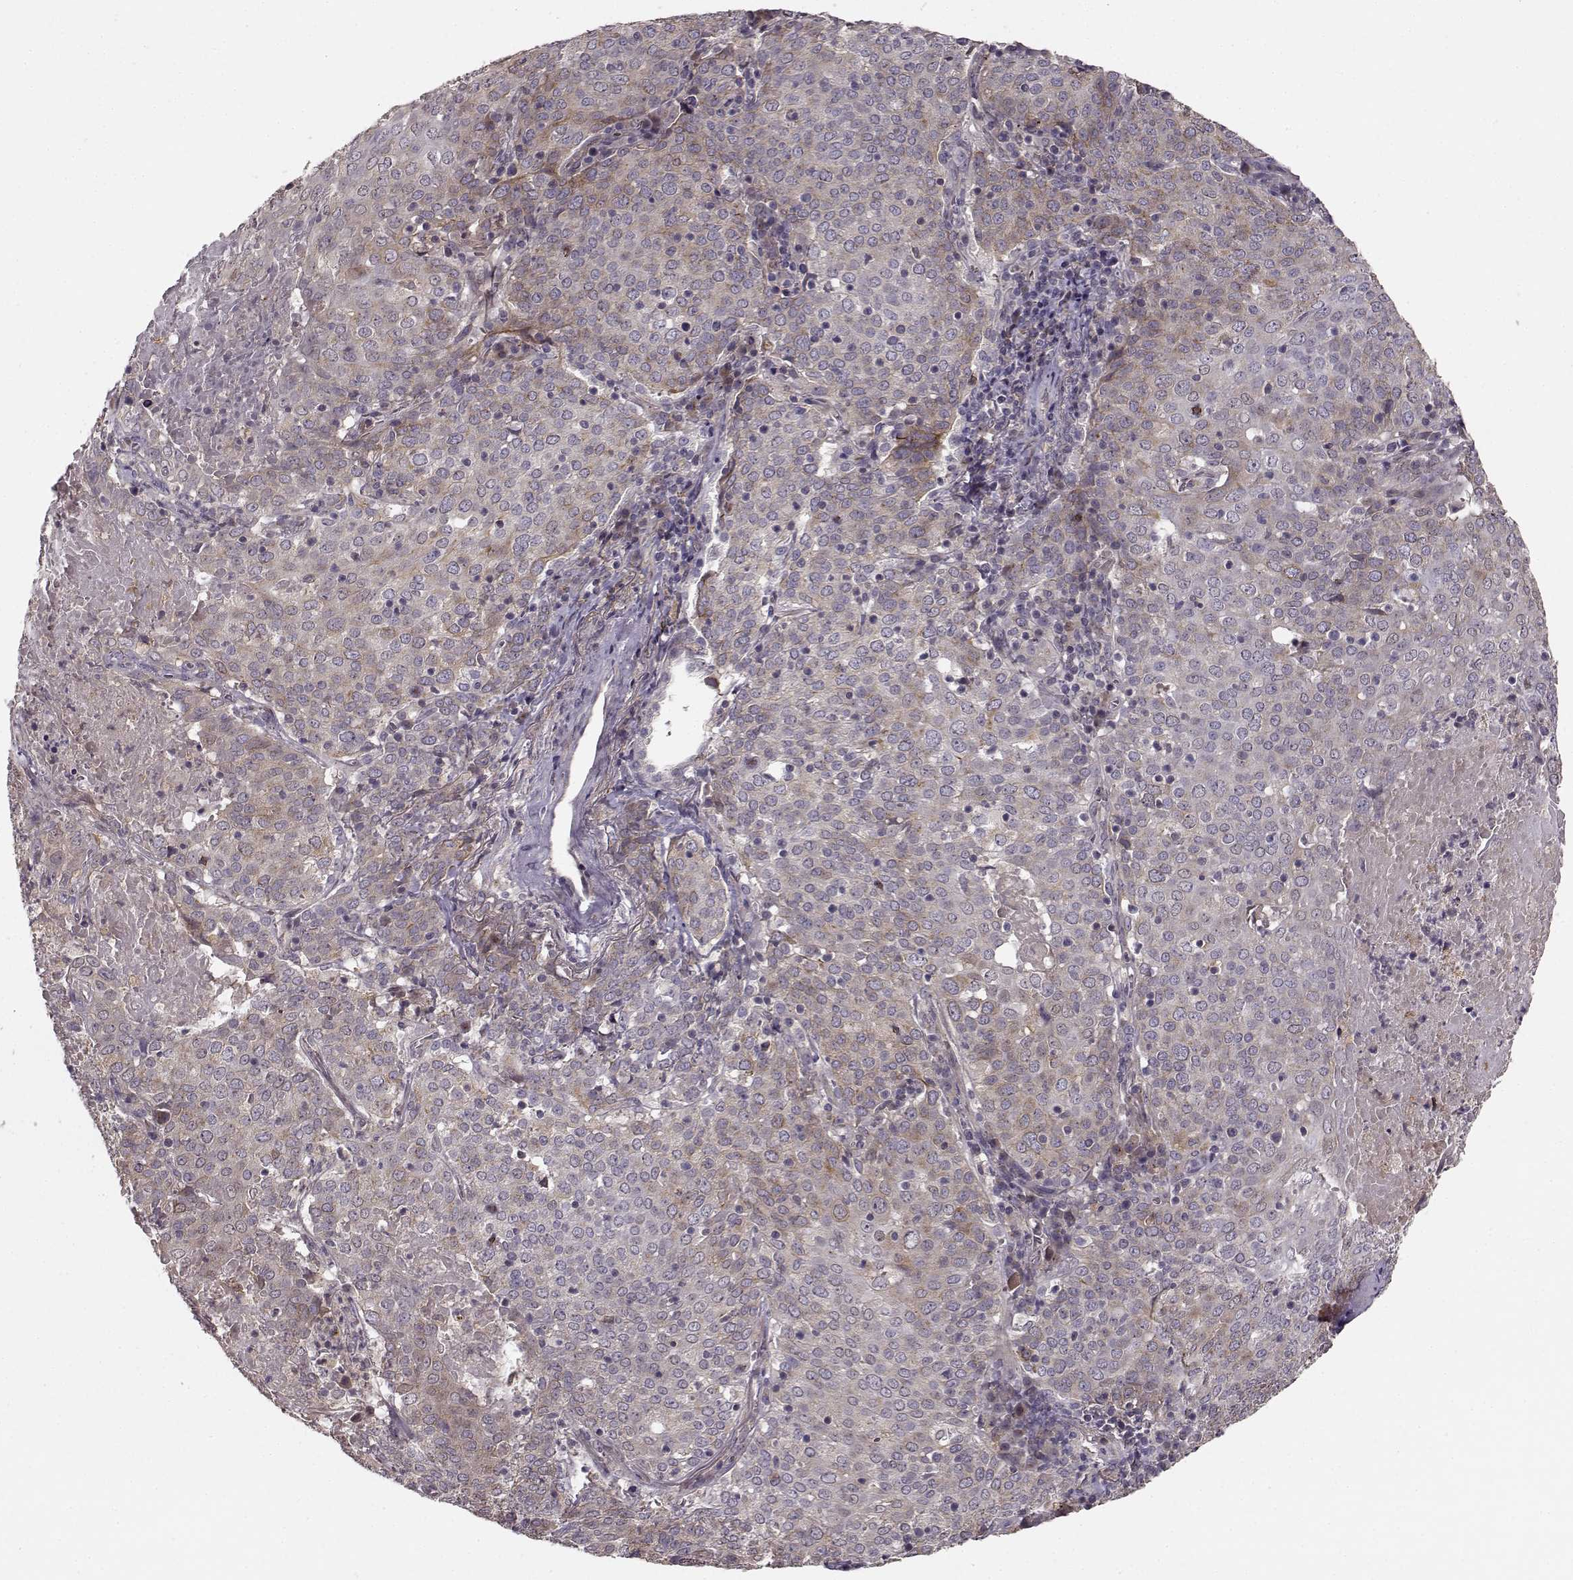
{"staining": {"intensity": "weak", "quantity": "<25%", "location": "cytoplasmic/membranous"}, "tissue": "lung cancer", "cell_type": "Tumor cells", "image_type": "cancer", "snomed": [{"axis": "morphology", "description": "Squamous cell carcinoma, NOS"}, {"axis": "topography", "description": "Lung"}], "caption": "This is an IHC image of squamous cell carcinoma (lung). There is no positivity in tumor cells.", "gene": "MTR", "patient": {"sex": "male", "age": 82}}